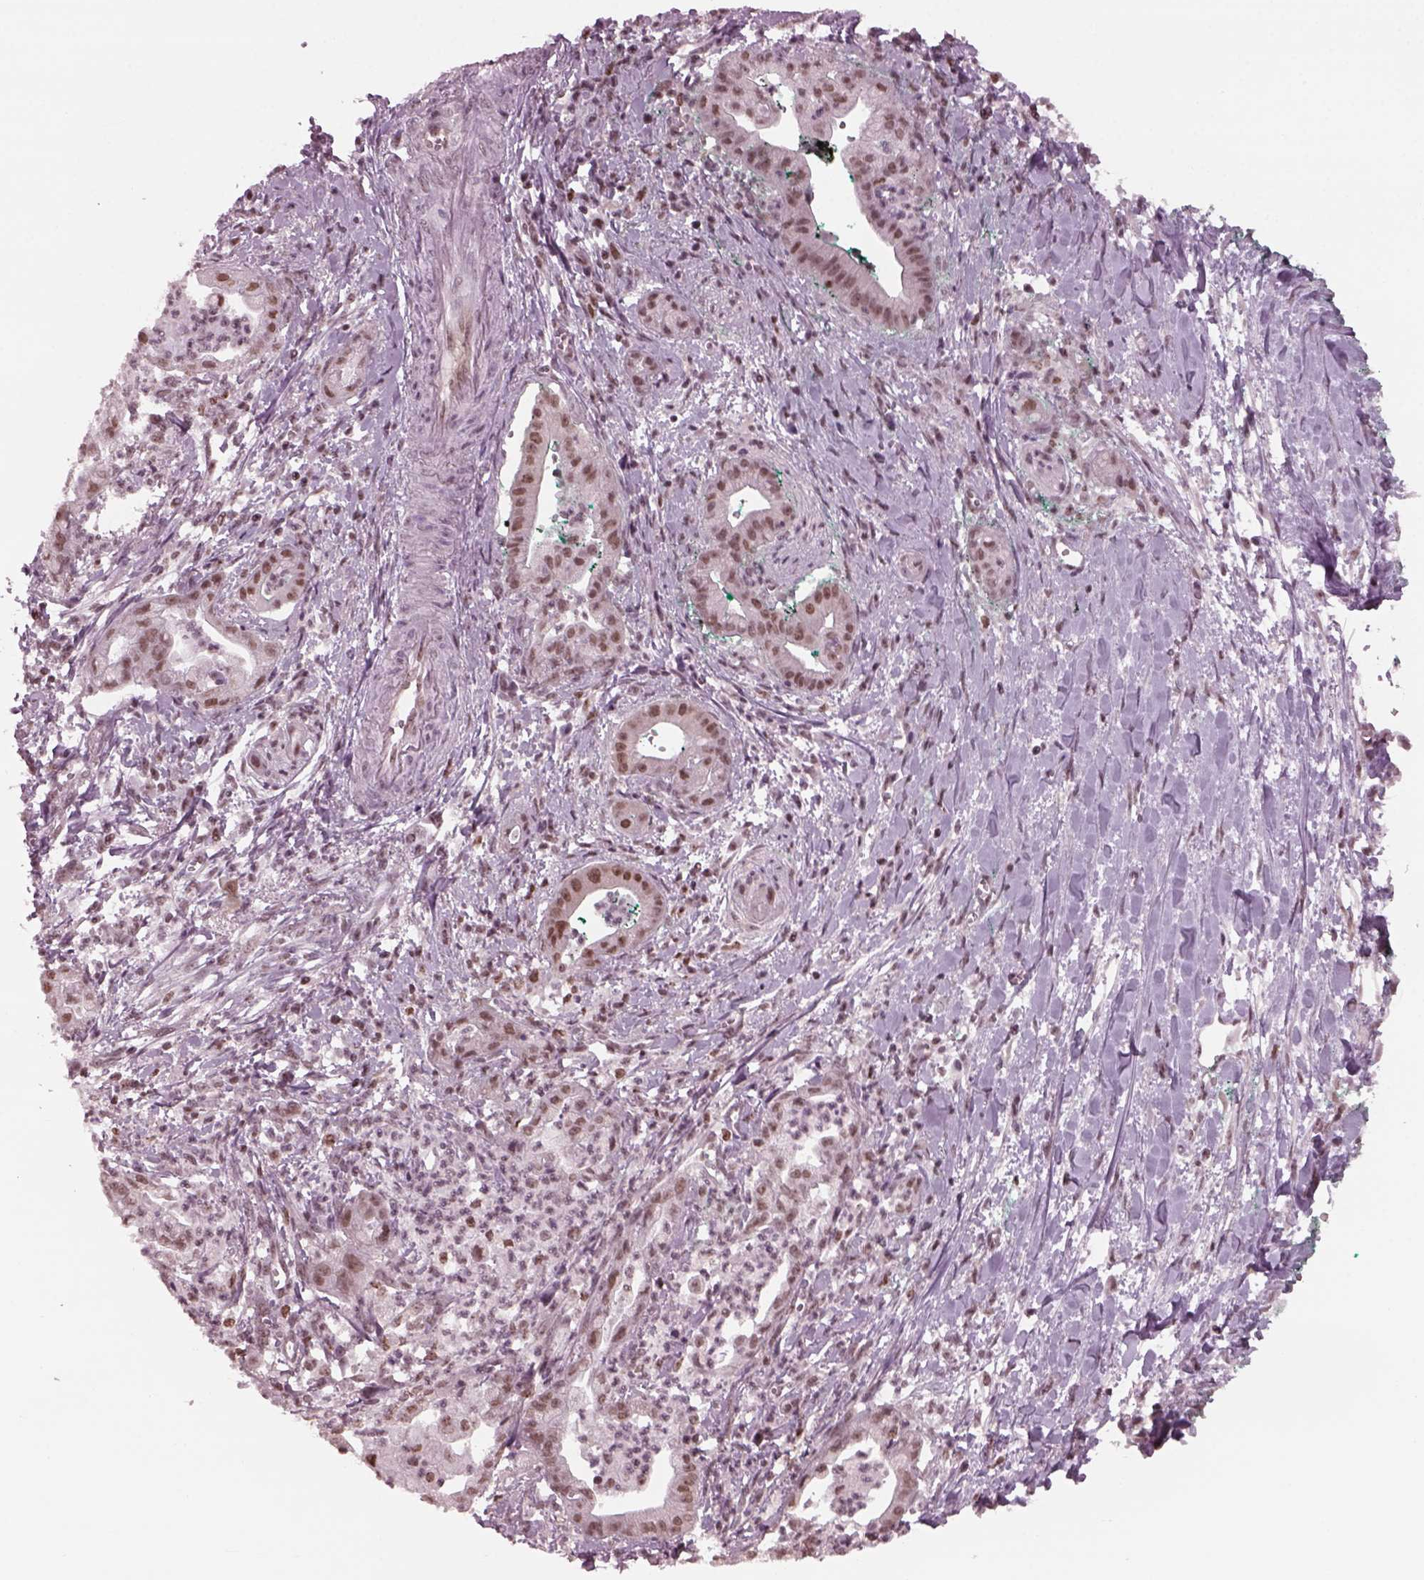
{"staining": {"intensity": "moderate", "quantity": ">75%", "location": "nuclear"}, "tissue": "pancreatic cancer", "cell_type": "Tumor cells", "image_type": "cancer", "snomed": [{"axis": "morphology", "description": "Normal tissue, NOS"}, {"axis": "morphology", "description": "Adenocarcinoma, NOS"}, {"axis": "topography", "description": "Lymph node"}, {"axis": "topography", "description": "Pancreas"}], "caption": "Moderate nuclear expression is identified in approximately >75% of tumor cells in pancreatic cancer.", "gene": "RUVBL2", "patient": {"sex": "female", "age": 58}}